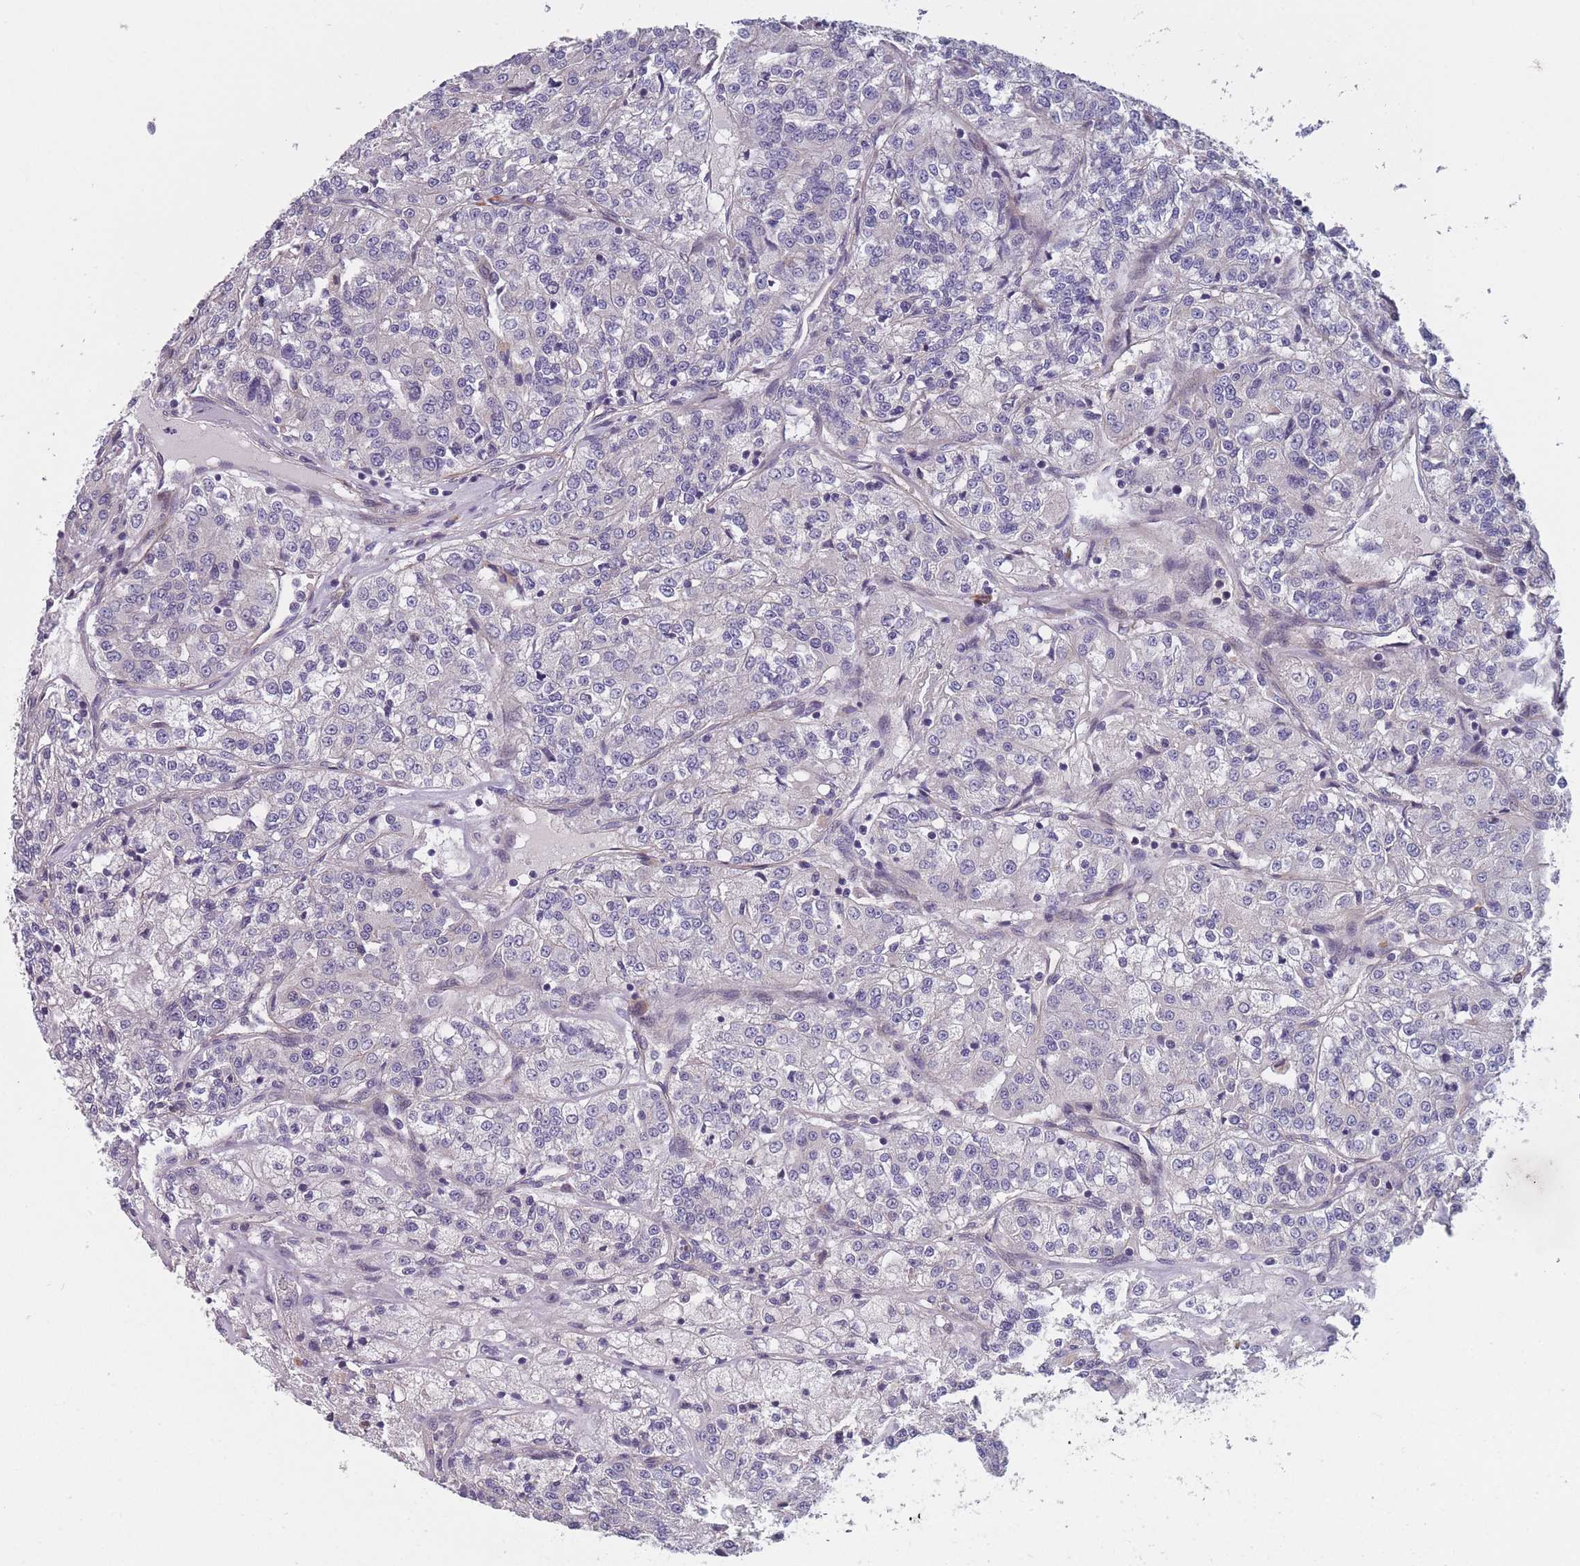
{"staining": {"intensity": "negative", "quantity": "none", "location": "none"}, "tissue": "renal cancer", "cell_type": "Tumor cells", "image_type": "cancer", "snomed": [{"axis": "morphology", "description": "Adenocarcinoma, NOS"}, {"axis": "topography", "description": "Kidney"}], "caption": "Tumor cells show no significant staining in renal adenocarcinoma.", "gene": "FAM83F", "patient": {"sex": "female", "age": 63}}